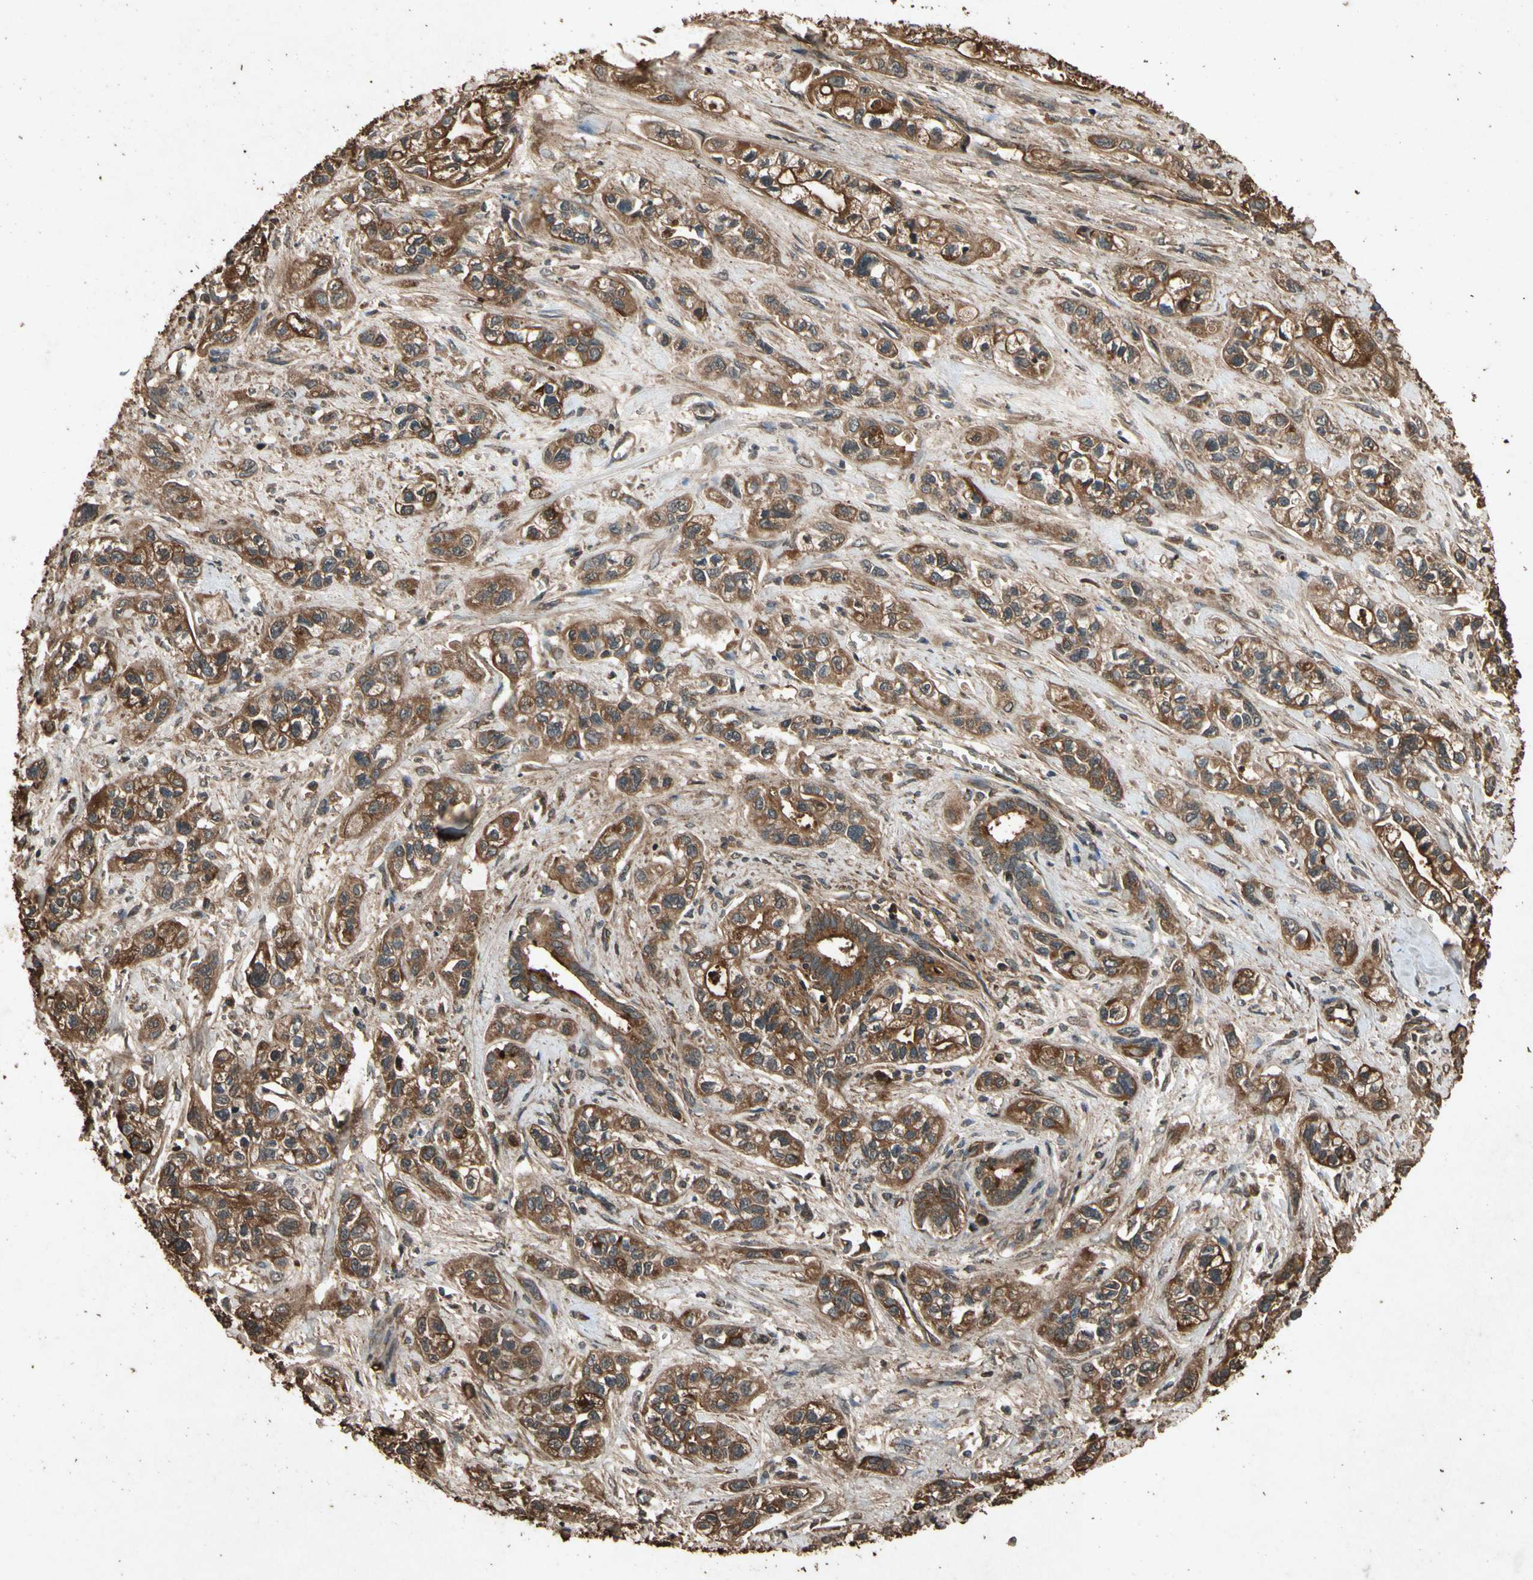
{"staining": {"intensity": "strong", "quantity": ">75%", "location": "cytoplasmic/membranous"}, "tissue": "pancreatic cancer", "cell_type": "Tumor cells", "image_type": "cancer", "snomed": [{"axis": "morphology", "description": "Adenocarcinoma, NOS"}, {"axis": "topography", "description": "Pancreas"}], "caption": "Immunohistochemistry (IHC) of pancreatic cancer (adenocarcinoma) reveals high levels of strong cytoplasmic/membranous positivity in about >75% of tumor cells.", "gene": "TXN2", "patient": {"sex": "male", "age": 74}}